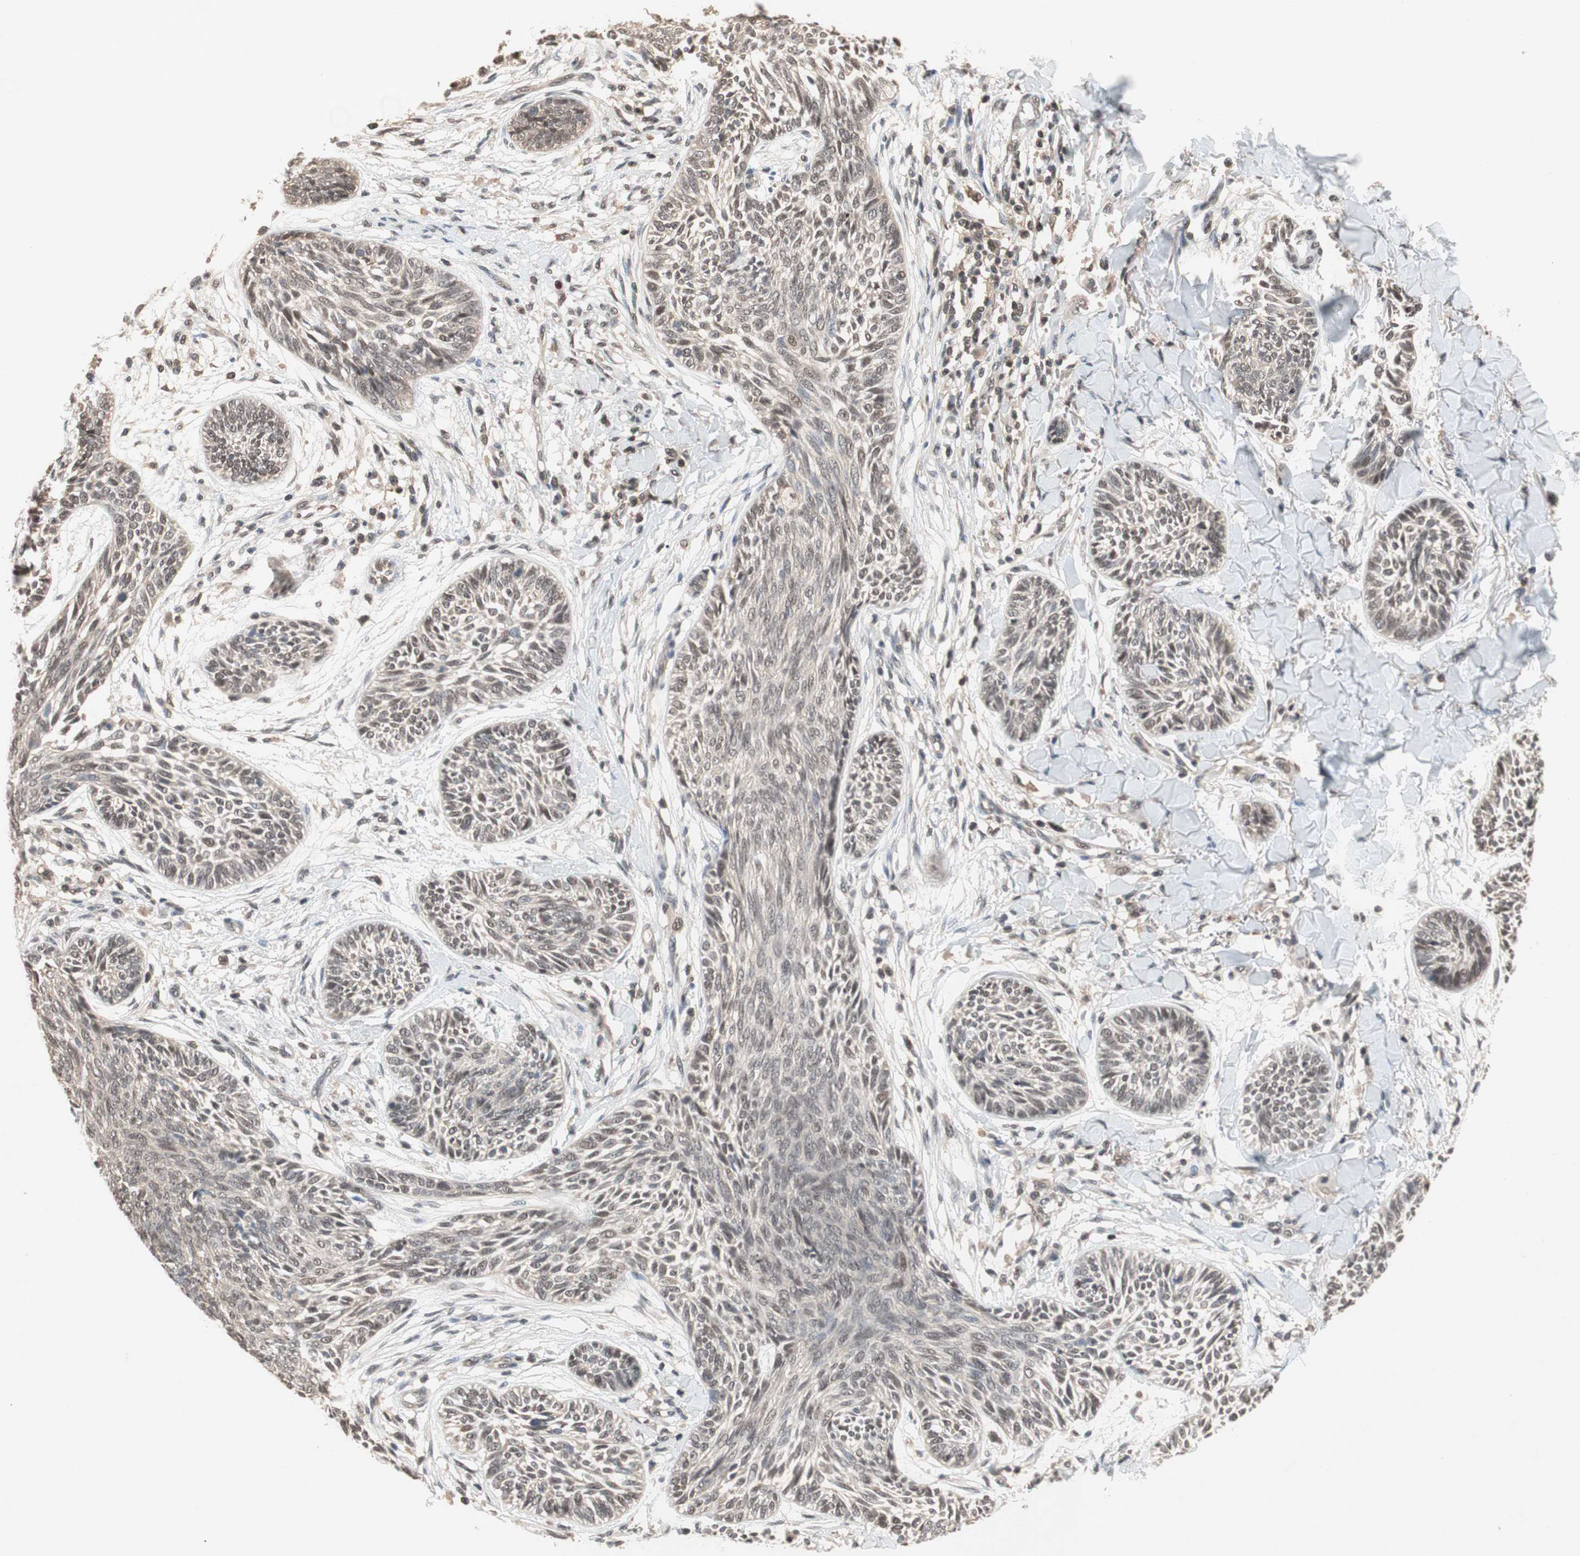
{"staining": {"intensity": "moderate", "quantity": ">75%", "location": "cytoplasmic/membranous,nuclear"}, "tissue": "skin cancer", "cell_type": "Tumor cells", "image_type": "cancer", "snomed": [{"axis": "morphology", "description": "Papilloma, NOS"}, {"axis": "morphology", "description": "Basal cell carcinoma"}, {"axis": "topography", "description": "Skin"}], "caption": "Tumor cells demonstrate medium levels of moderate cytoplasmic/membranous and nuclear positivity in about >75% of cells in human skin cancer.", "gene": "GART", "patient": {"sex": "male", "age": 87}}